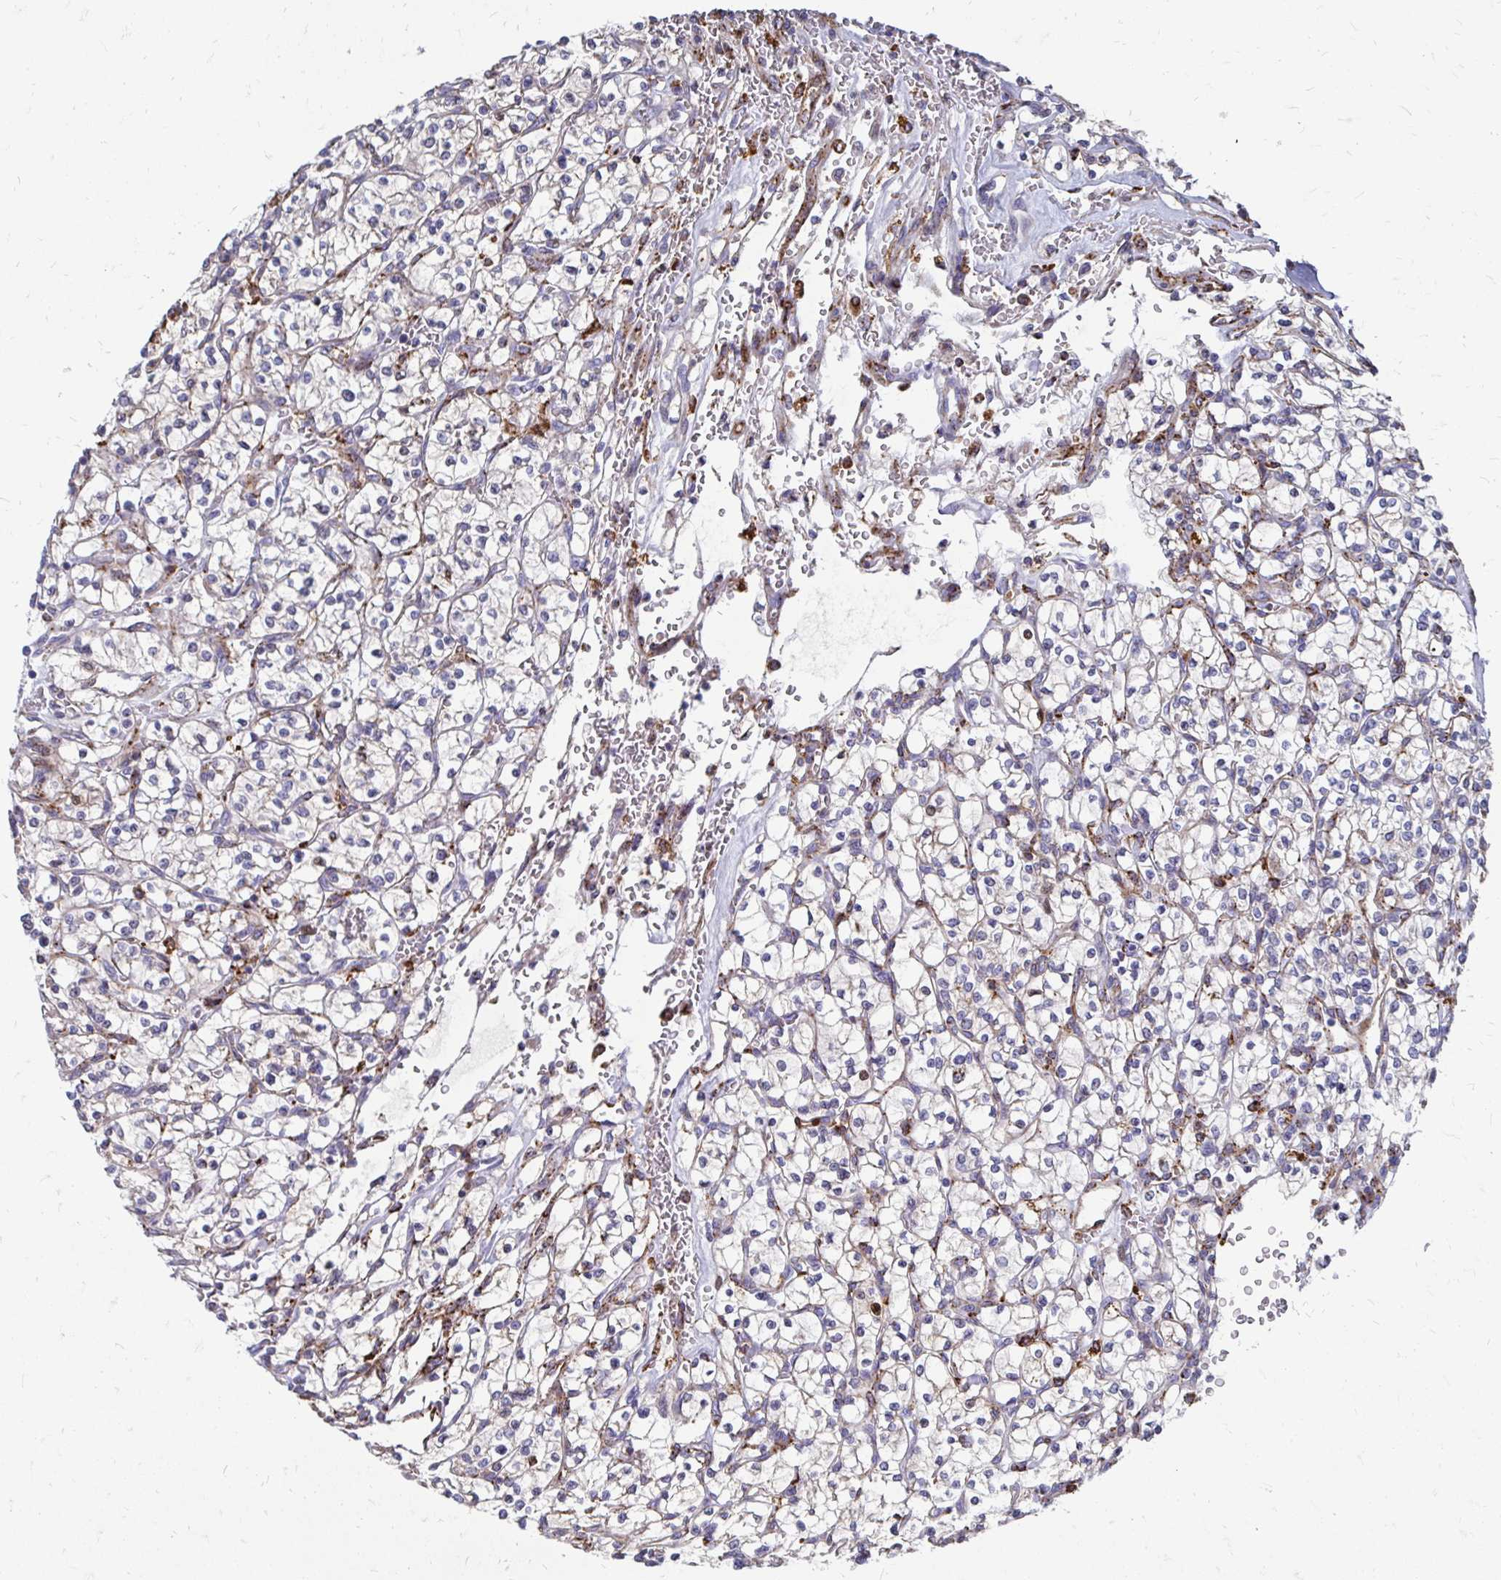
{"staining": {"intensity": "negative", "quantity": "none", "location": "none"}, "tissue": "renal cancer", "cell_type": "Tumor cells", "image_type": "cancer", "snomed": [{"axis": "morphology", "description": "Adenocarcinoma, NOS"}, {"axis": "topography", "description": "Kidney"}], "caption": "Adenocarcinoma (renal) was stained to show a protein in brown. There is no significant positivity in tumor cells.", "gene": "CDKL1", "patient": {"sex": "female", "age": 64}}